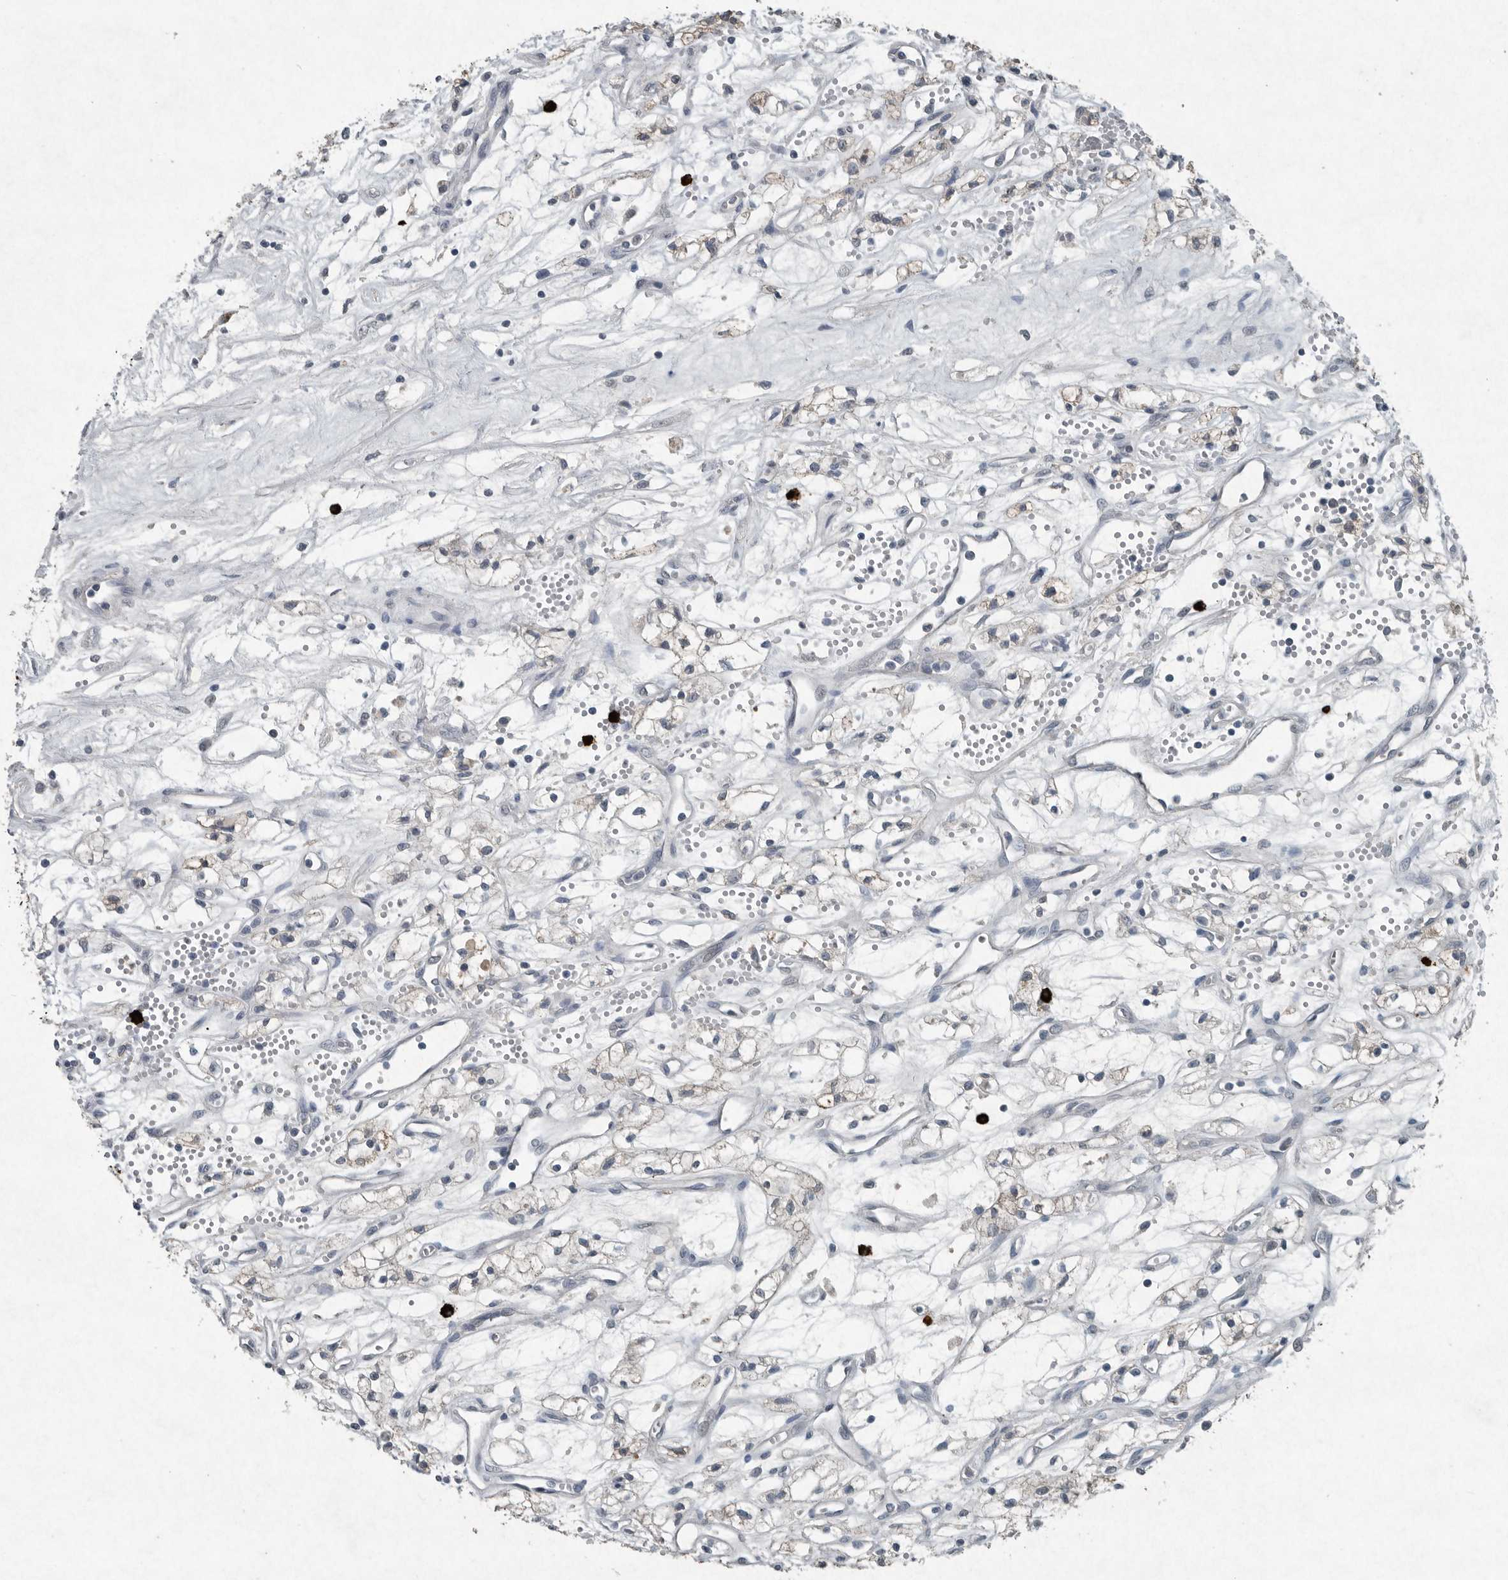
{"staining": {"intensity": "negative", "quantity": "none", "location": "none"}, "tissue": "renal cancer", "cell_type": "Tumor cells", "image_type": "cancer", "snomed": [{"axis": "morphology", "description": "Adenocarcinoma, NOS"}, {"axis": "topography", "description": "Kidney"}], "caption": "Immunohistochemistry (IHC) image of human renal adenocarcinoma stained for a protein (brown), which demonstrates no staining in tumor cells. (Brightfield microscopy of DAB (3,3'-diaminobenzidine) IHC at high magnification).", "gene": "IL20", "patient": {"sex": "male", "age": 59}}